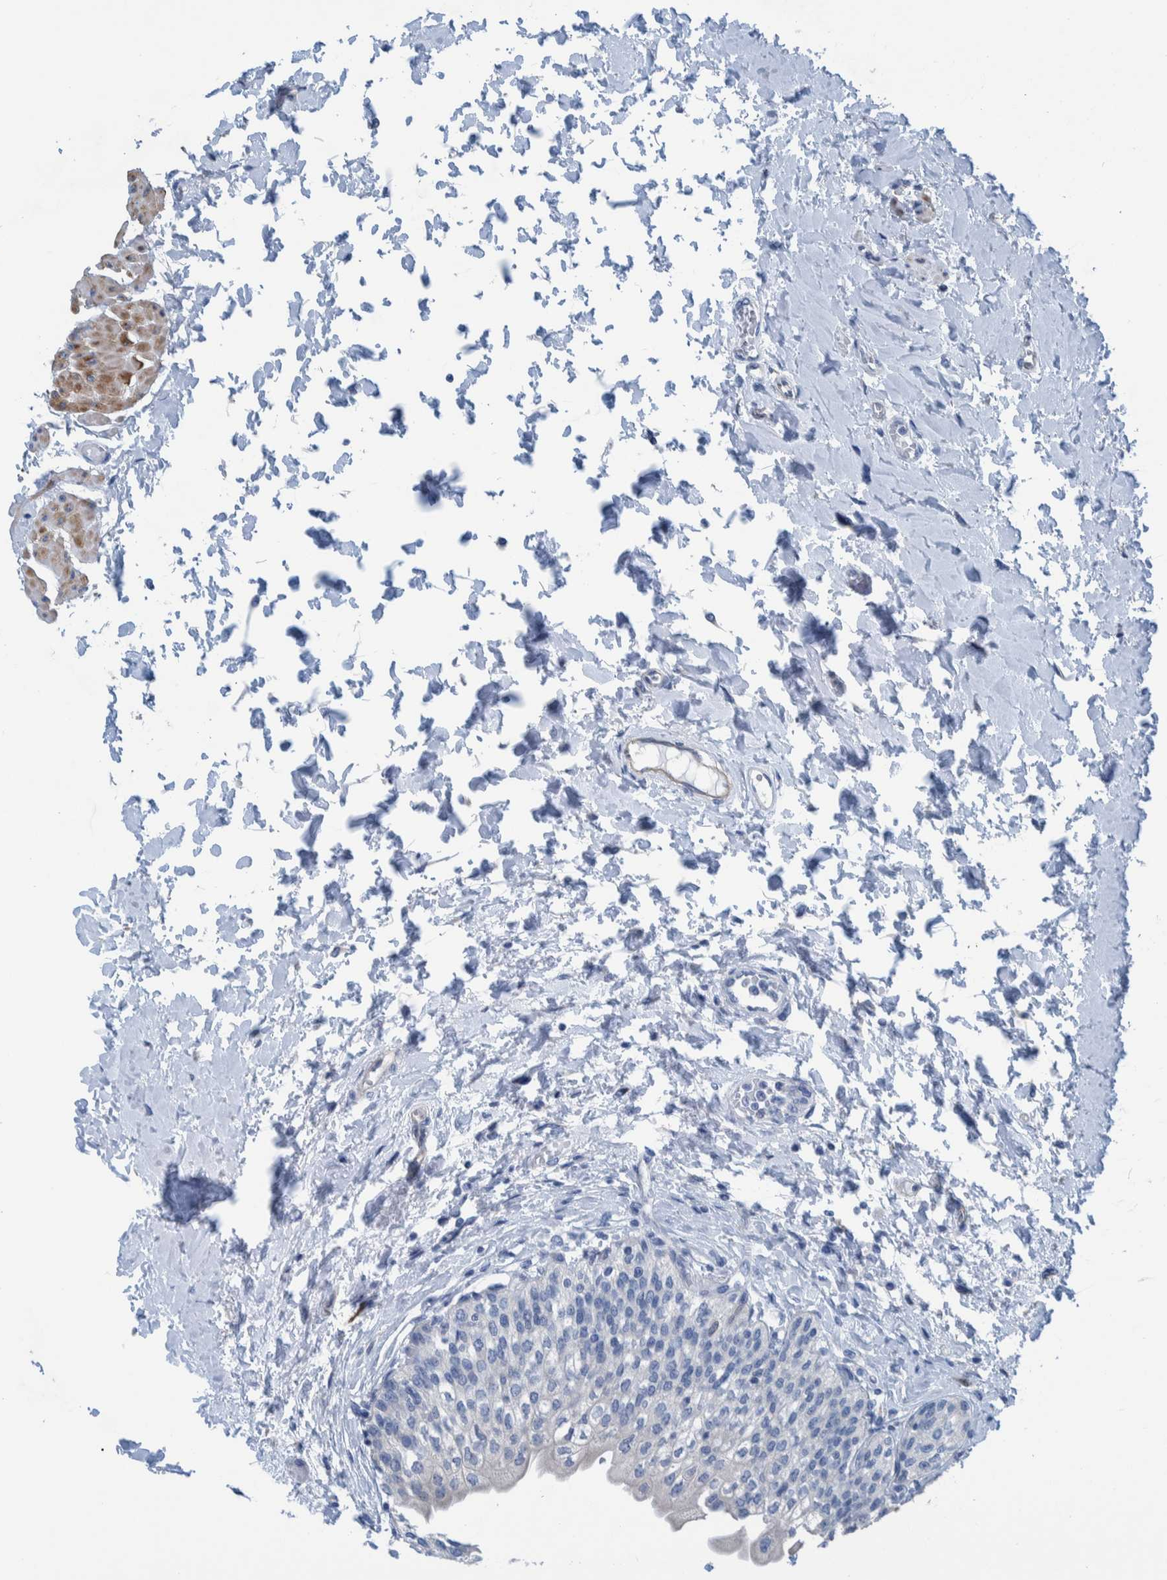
{"staining": {"intensity": "negative", "quantity": "none", "location": "none"}, "tissue": "urinary bladder", "cell_type": "Urothelial cells", "image_type": "normal", "snomed": [{"axis": "morphology", "description": "Normal tissue, NOS"}, {"axis": "topography", "description": "Urinary bladder"}], "caption": "Protein analysis of normal urinary bladder exhibits no significant expression in urothelial cells. The staining is performed using DAB brown chromogen with nuclei counter-stained in using hematoxylin.", "gene": "IDO1", "patient": {"sex": "male", "age": 55}}